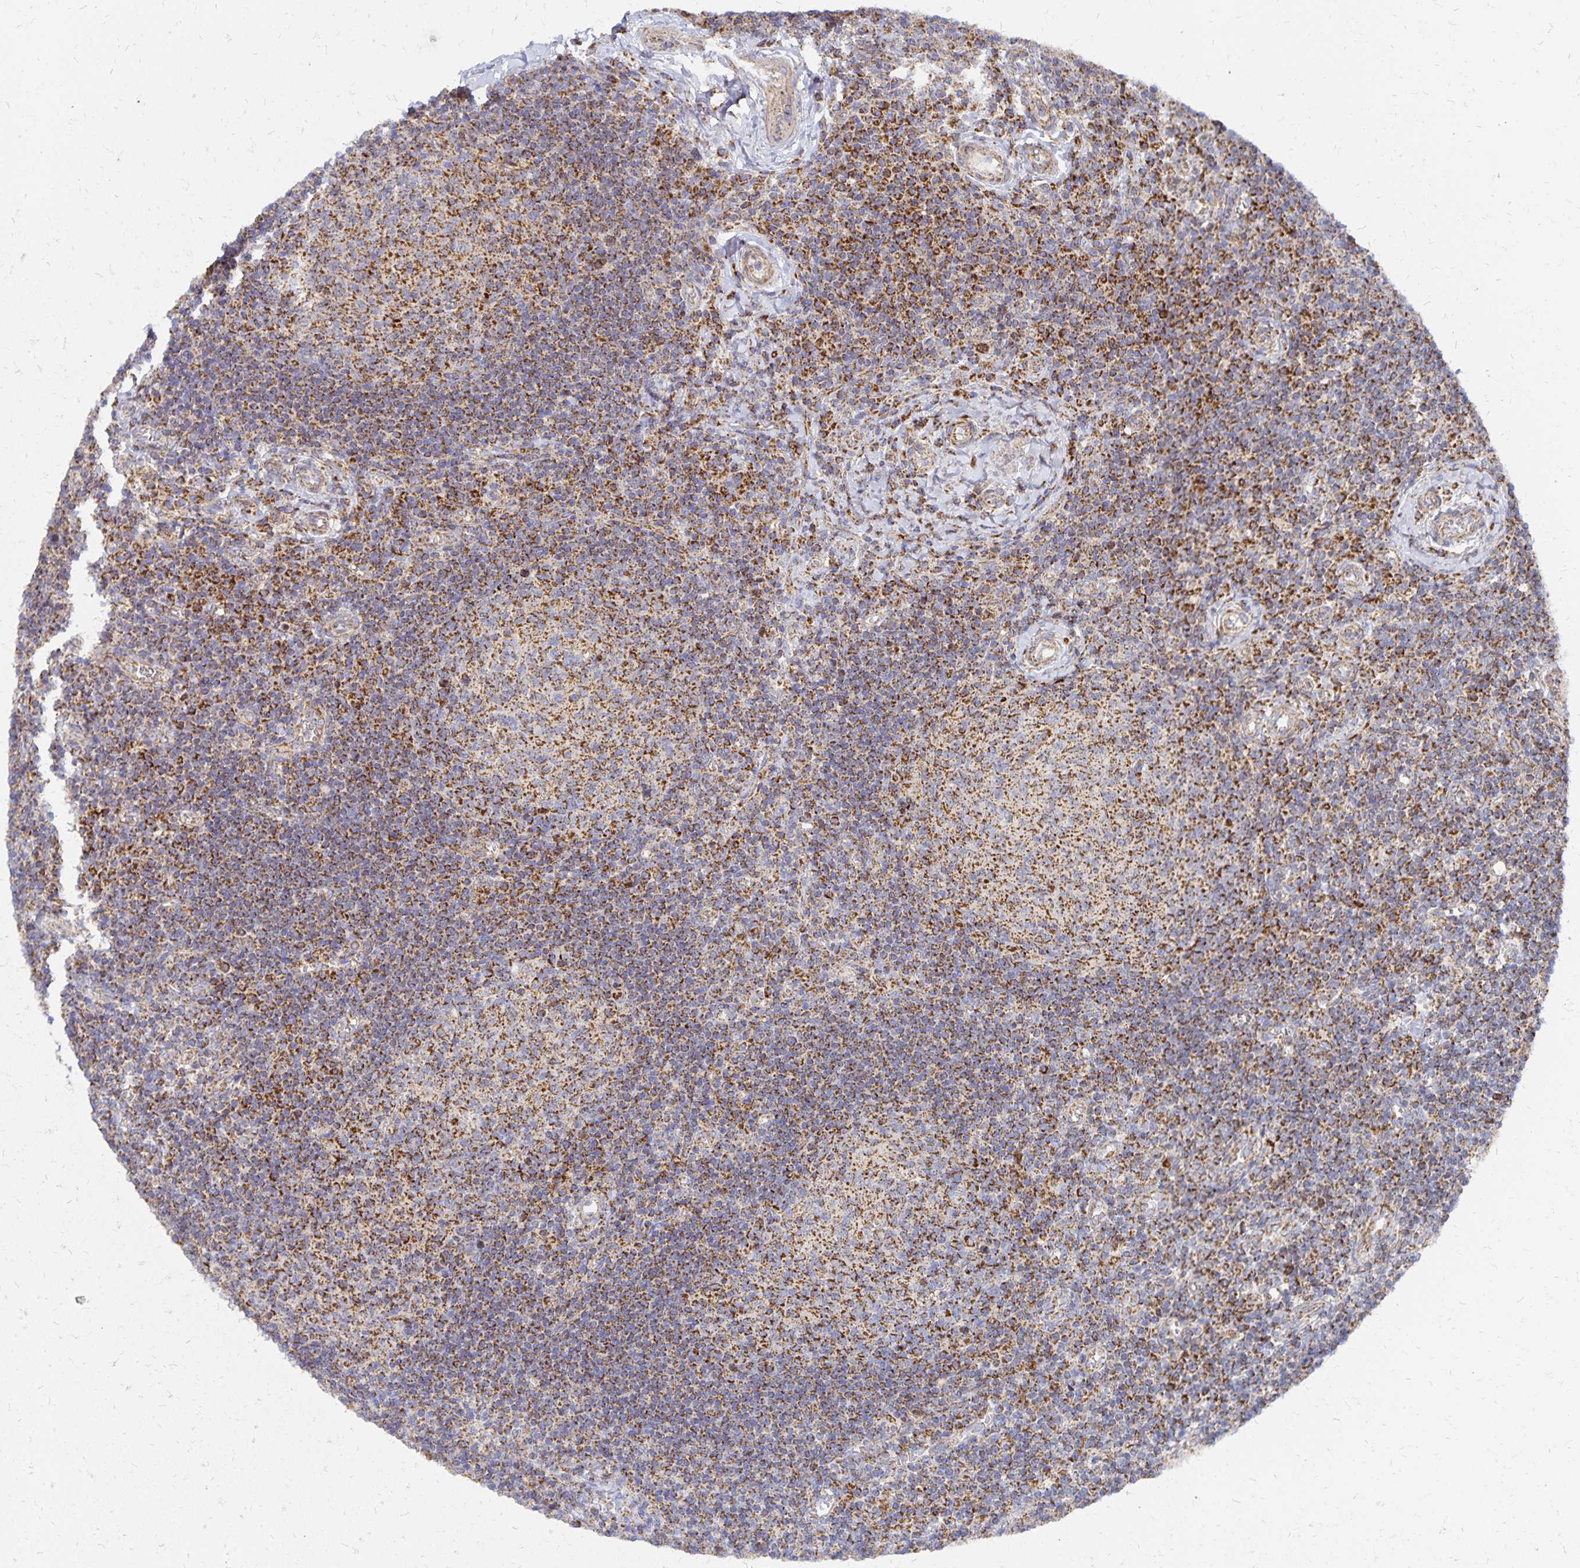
{"staining": {"intensity": "strong", "quantity": "25%-75%", "location": "cytoplasmic/membranous"}, "tissue": "lymph node", "cell_type": "Germinal center cells", "image_type": "normal", "snomed": [{"axis": "morphology", "description": "Normal tissue, NOS"}, {"axis": "topography", "description": "Lymph node"}], "caption": "IHC histopathology image of unremarkable lymph node stained for a protein (brown), which exhibits high levels of strong cytoplasmic/membranous positivity in approximately 25%-75% of germinal center cells.", "gene": "STOML2", "patient": {"sex": "male", "age": 67}}